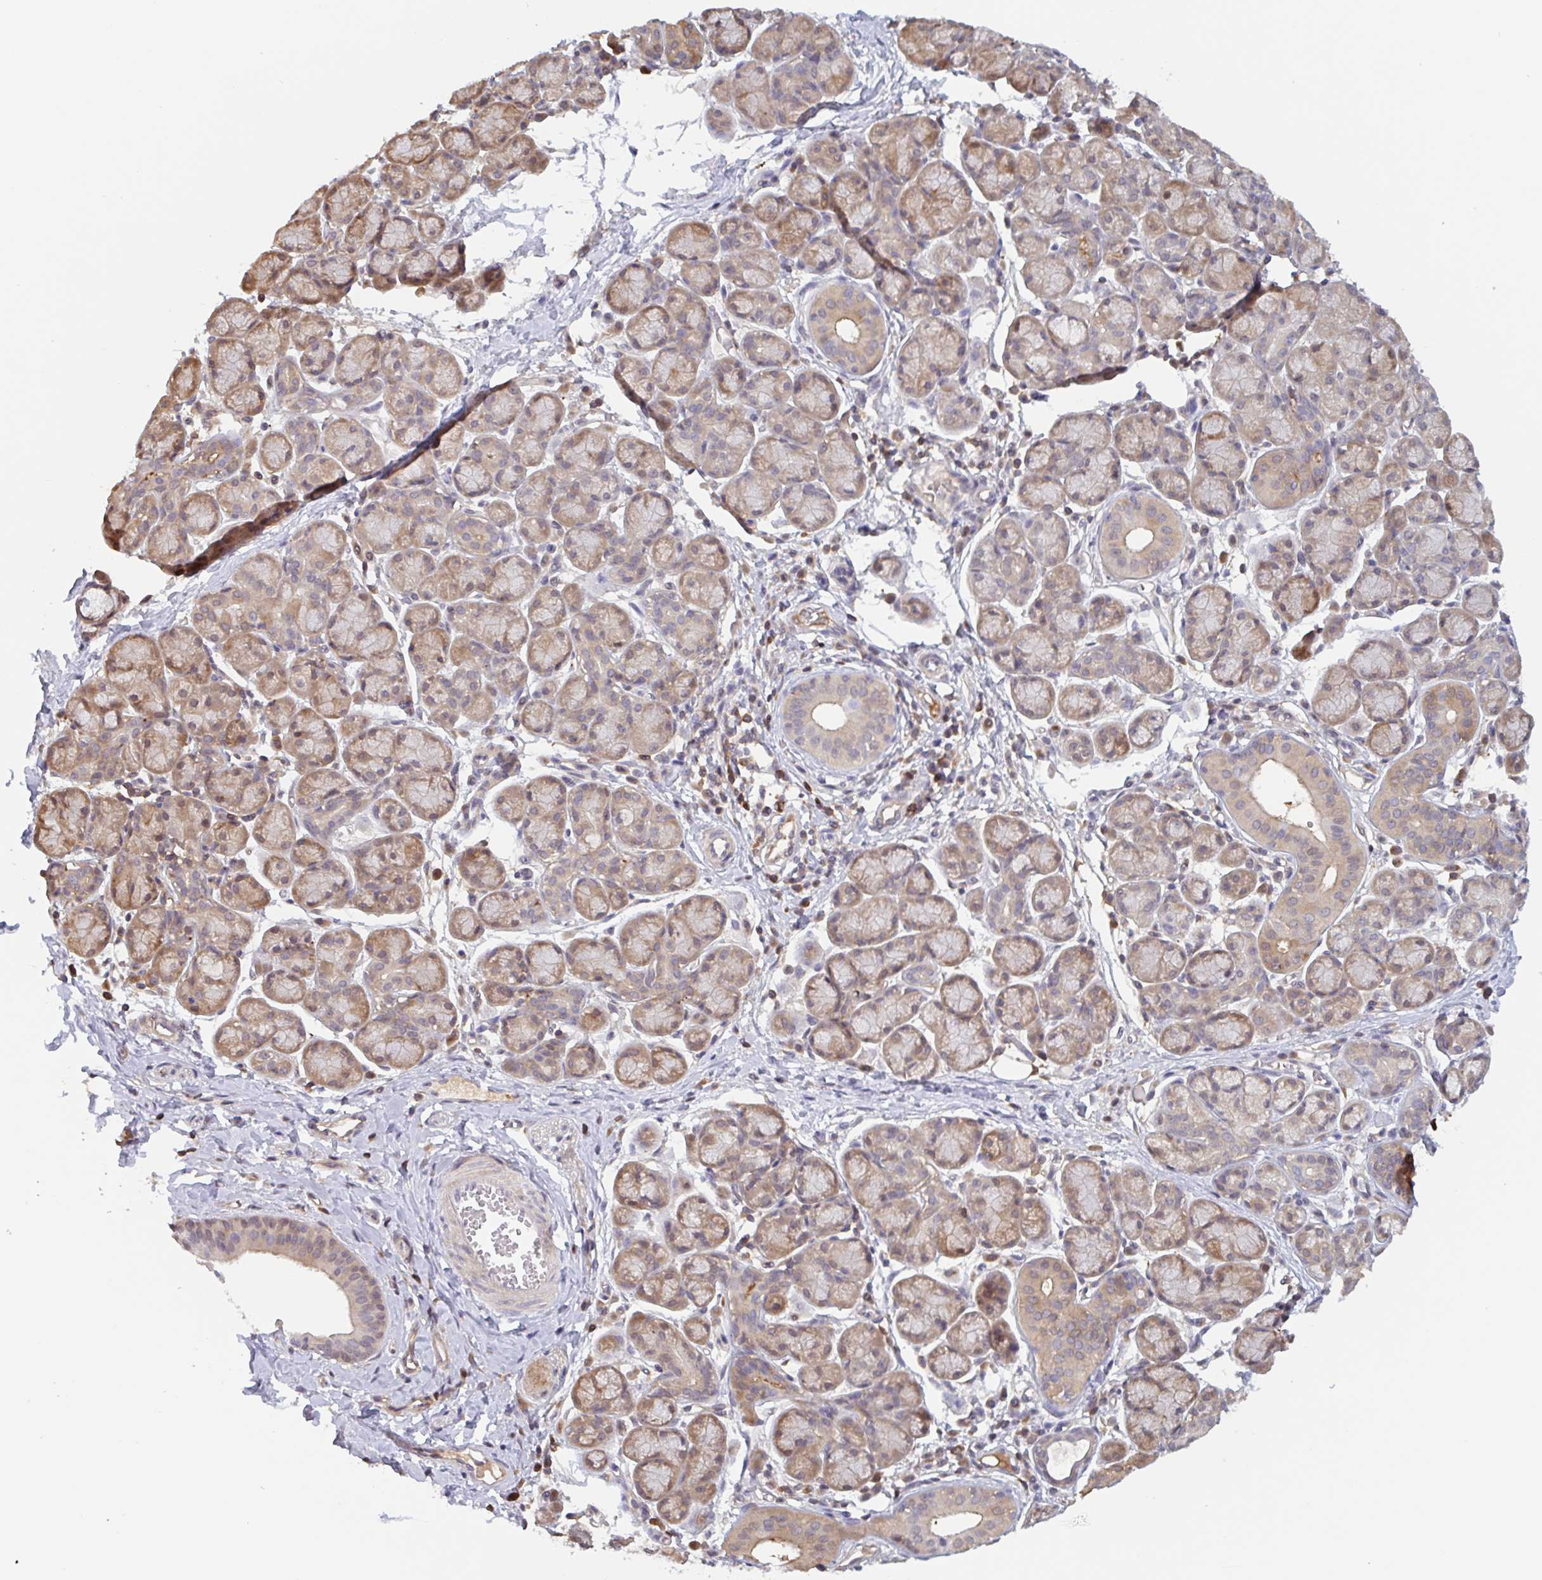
{"staining": {"intensity": "moderate", "quantity": "25%-75%", "location": "cytoplasmic/membranous"}, "tissue": "salivary gland", "cell_type": "Glandular cells", "image_type": "normal", "snomed": [{"axis": "morphology", "description": "Normal tissue, NOS"}, {"axis": "morphology", "description": "Inflammation, NOS"}, {"axis": "topography", "description": "Lymph node"}, {"axis": "topography", "description": "Salivary gland"}], "caption": "Salivary gland stained with a brown dye reveals moderate cytoplasmic/membranous positive expression in about 25%-75% of glandular cells.", "gene": "OTOP2", "patient": {"sex": "male", "age": 3}}